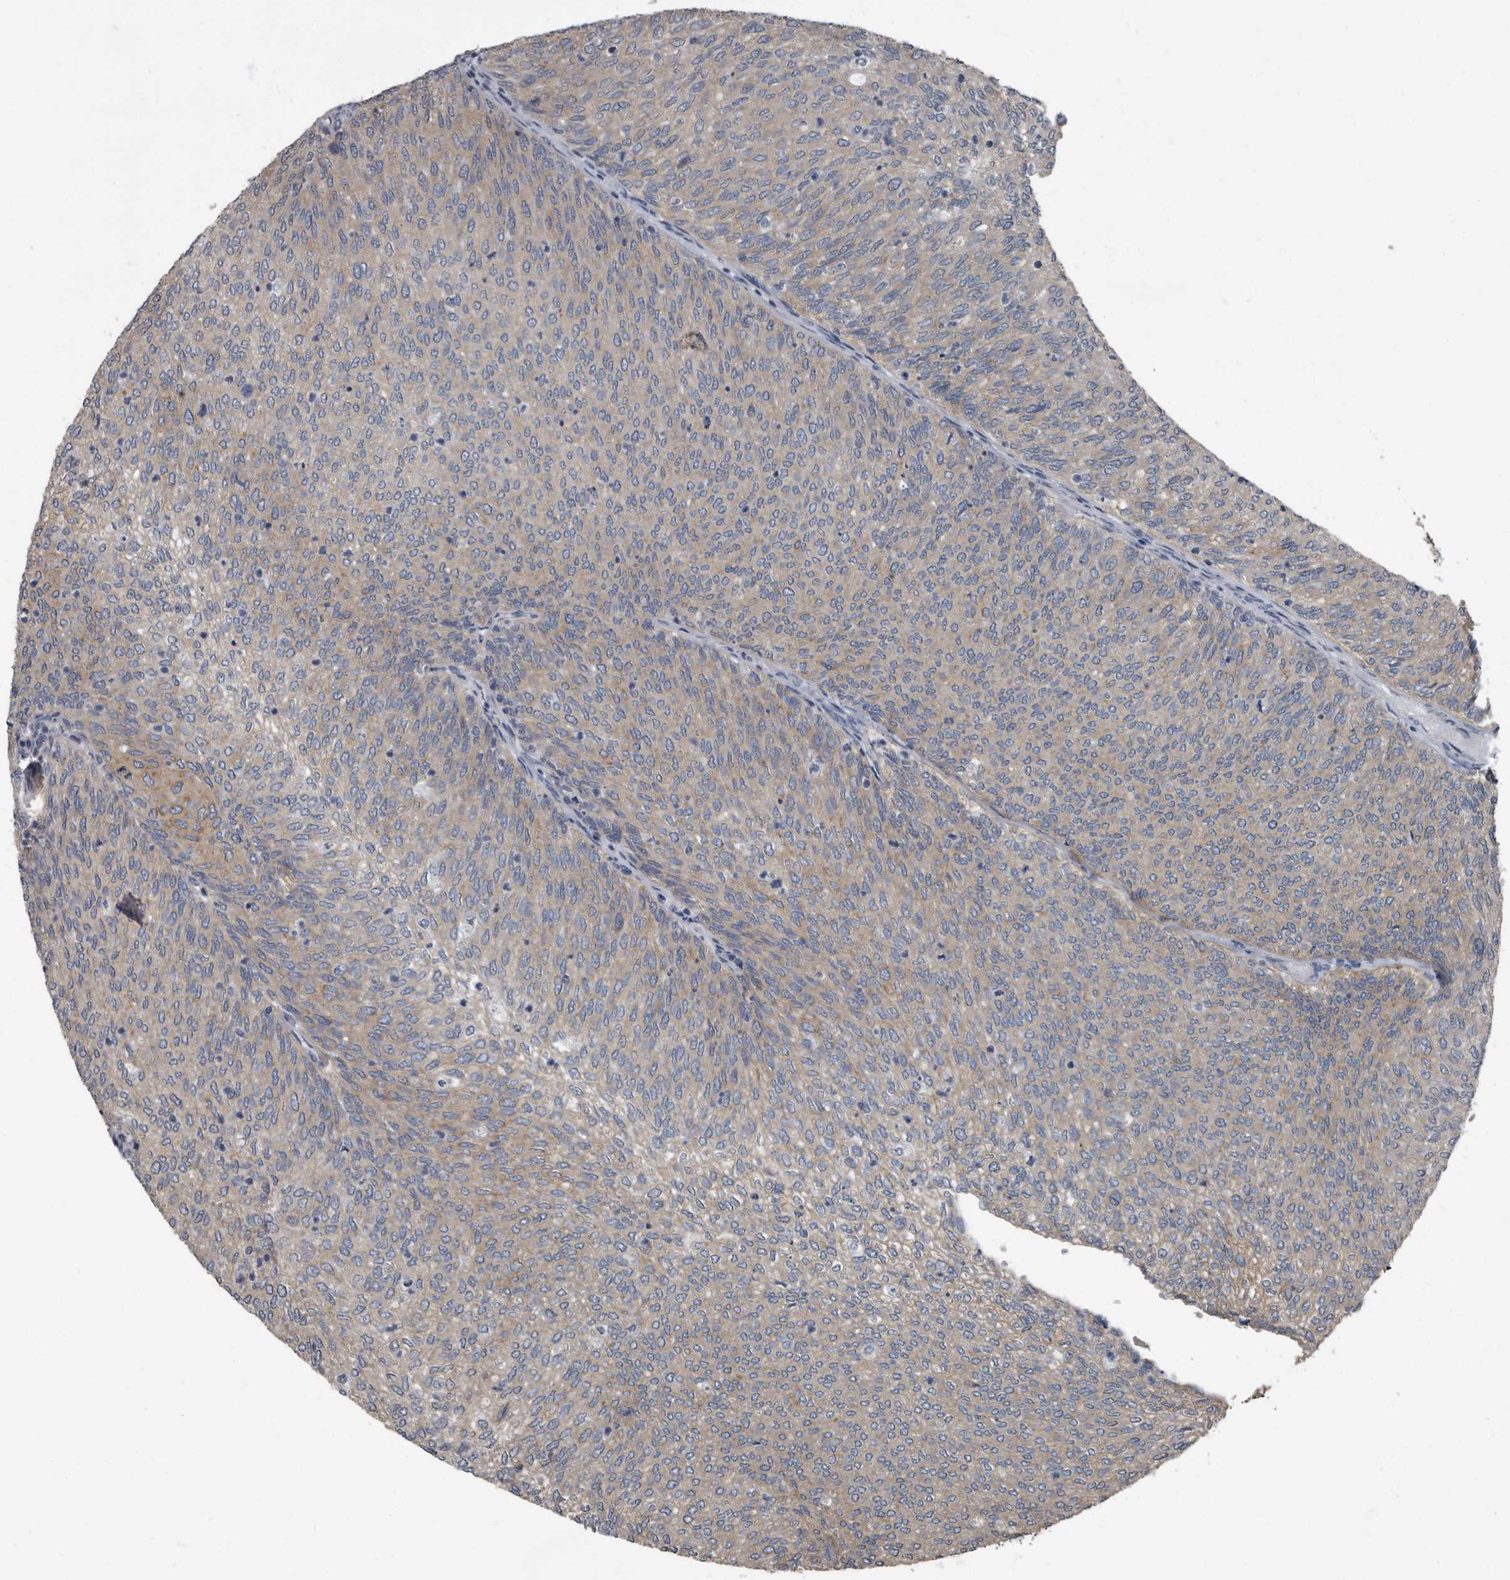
{"staining": {"intensity": "moderate", "quantity": "<25%", "location": "cytoplasmic/membranous"}, "tissue": "urothelial cancer", "cell_type": "Tumor cells", "image_type": "cancer", "snomed": [{"axis": "morphology", "description": "Urothelial carcinoma, Low grade"}, {"axis": "topography", "description": "Urinary bladder"}], "caption": "Urothelial cancer stained with a protein marker demonstrates moderate staining in tumor cells.", "gene": "TPD52L1", "patient": {"sex": "female", "age": 79}}